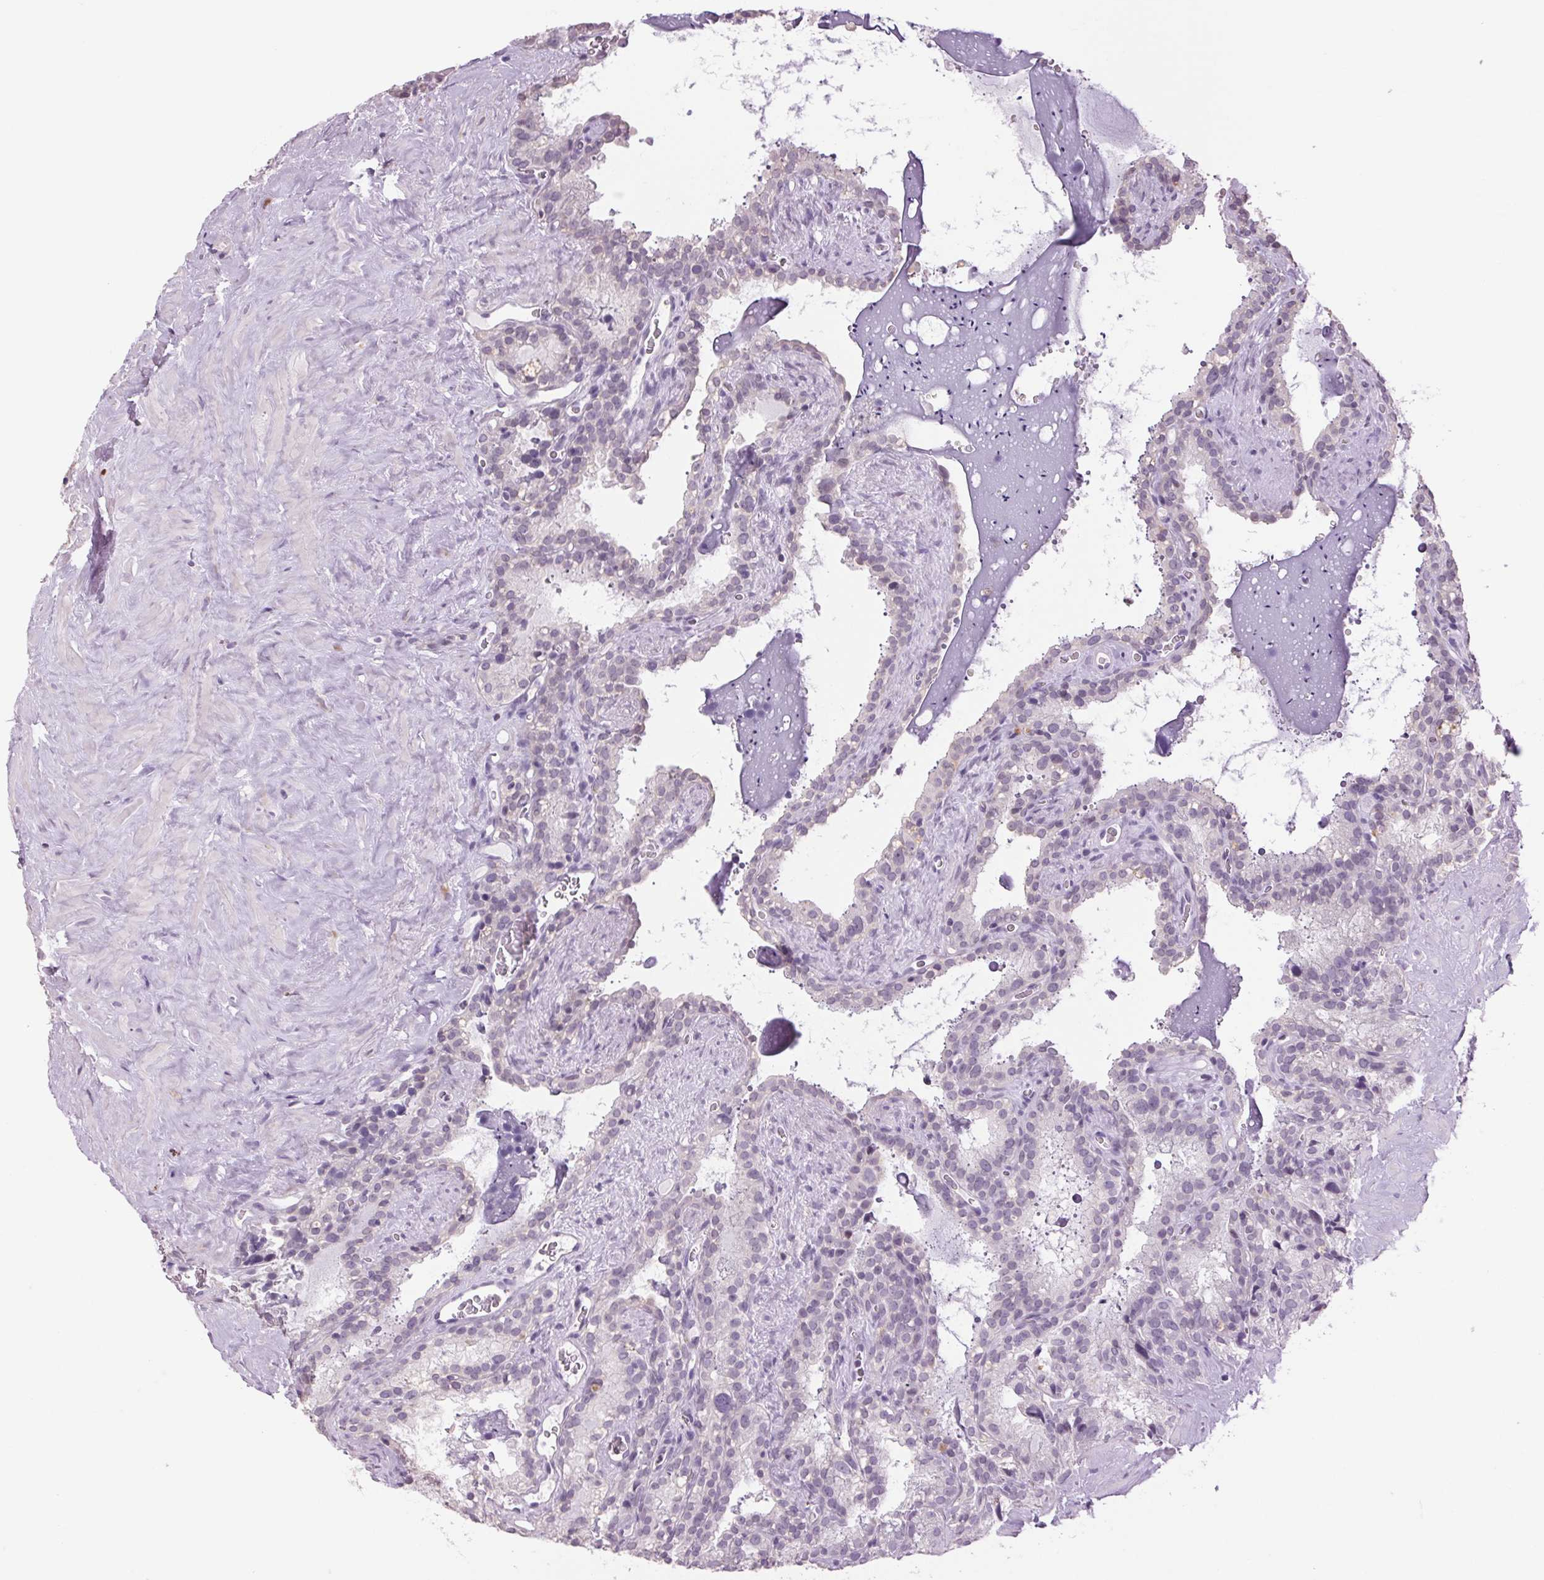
{"staining": {"intensity": "negative", "quantity": "none", "location": "none"}, "tissue": "seminal vesicle", "cell_type": "Glandular cells", "image_type": "normal", "snomed": [{"axis": "morphology", "description": "Normal tissue, NOS"}, {"axis": "topography", "description": "Prostate"}, {"axis": "topography", "description": "Seminal veicle"}], "caption": "A high-resolution histopathology image shows immunohistochemistry (IHC) staining of benign seminal vesicle, which demonstrates no significant positivity in glandular cells. (DAB immunohistochemistry visualized using brightfield microscopy, high magnification).", "gene": "MPO", "patient": {"sex": "male", "age": 71}}